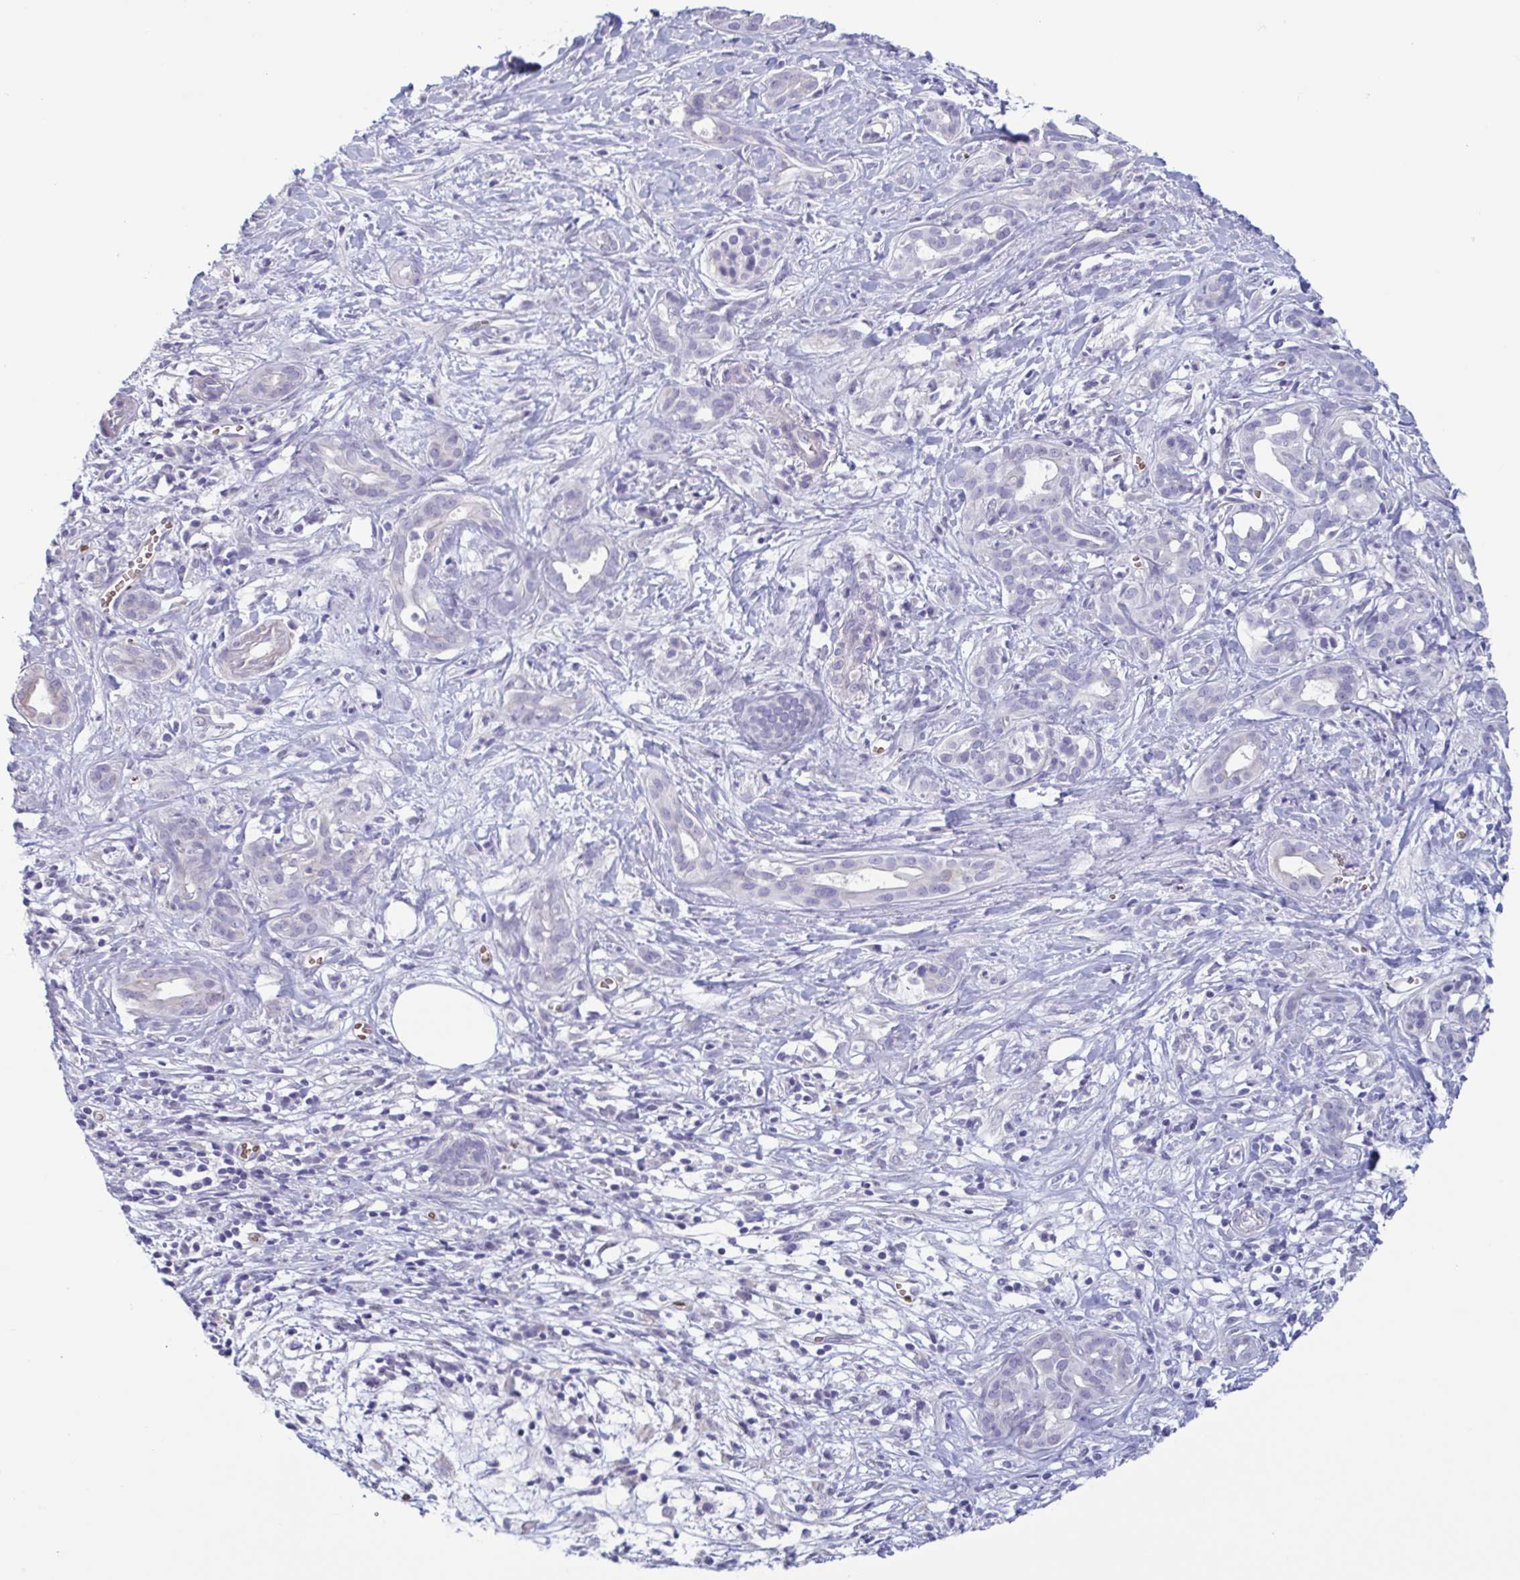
{"staining": {"intensity": "negative", "quantity": "none", "location": "none"}, "tissue": "pancreatic cancer", "cell_type": "Tumor cells", "image_type": "cancer", "snomed": [{"axis": "morphology", "description": "Adenocarcinoma, NOS"}, {"axis": "topography", "description": "Pancreas"}], "caption": "Tumor cells are negative for protein expression in human pancreatic adenocarcinoma.", "gene": "MORC4", "patient": {"sex": "male", "age": 61}}